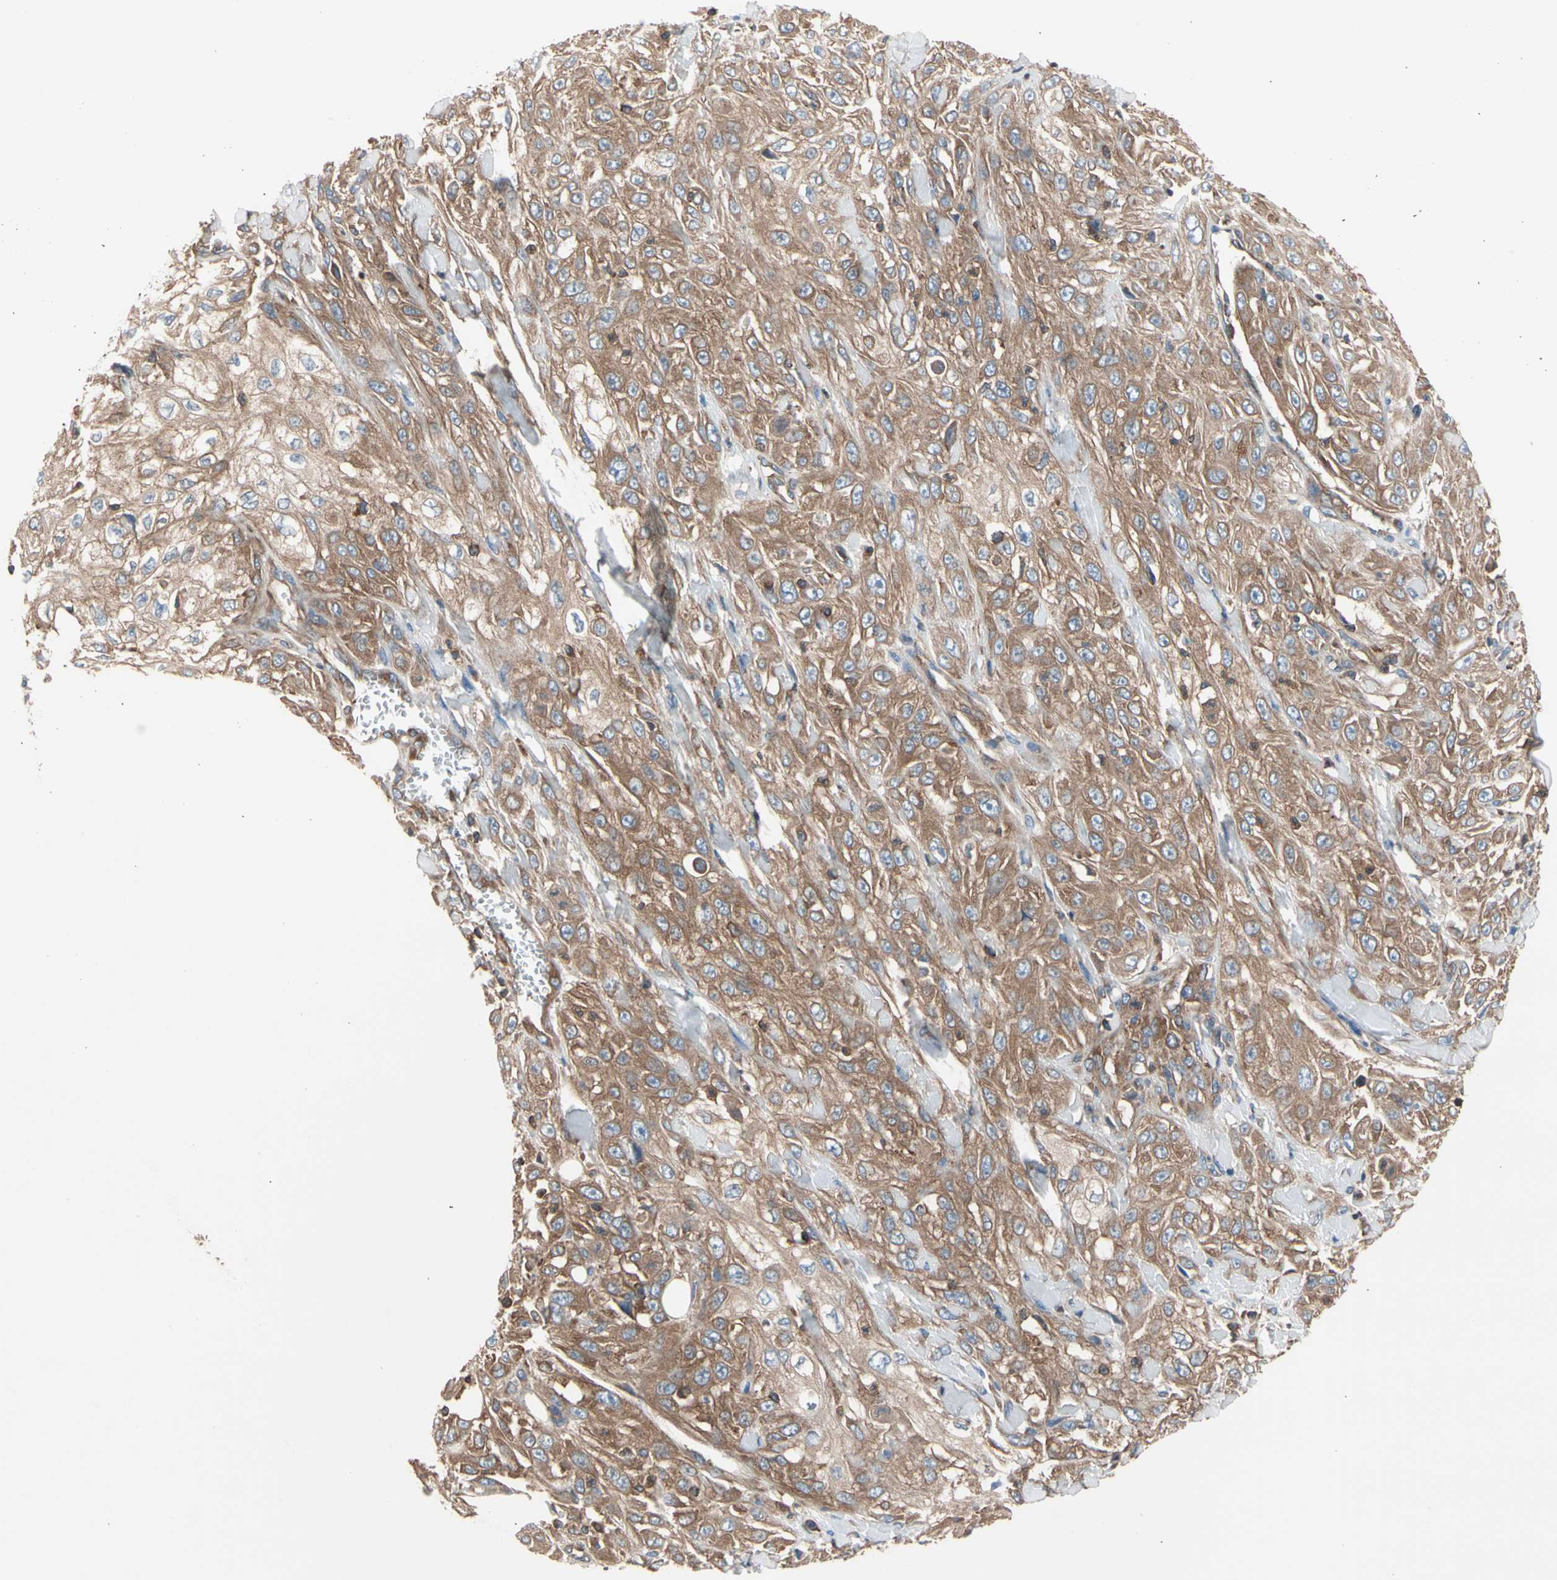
{"staining": {"intensity": "moderate", "quantity": ">75%", "location": "cytoplasmic/membranous"}, "tissue": "skin cancer", "cell_type": "Tumor cells", "image_type": "cancer", "snomed": [{"axis": "morphology", "description": "Squamous cell carcinoma, NOS"}, {"axis": "morphology", "description": "Squamous cell carcinoma, metastatic, NOS"}, {"axis": "topography", "description": "Skin"}, {"axis": "topography", "description": "Lymph node"}], "caption": "Immunohistochemical staining of human skin squamous cell carcinoma displays moderate cytoplasmic/membranous protein expression in approximately >75% of tumor cells.", "gene": "ROCK1", "patient": {"sex": "male", "age": 75}}